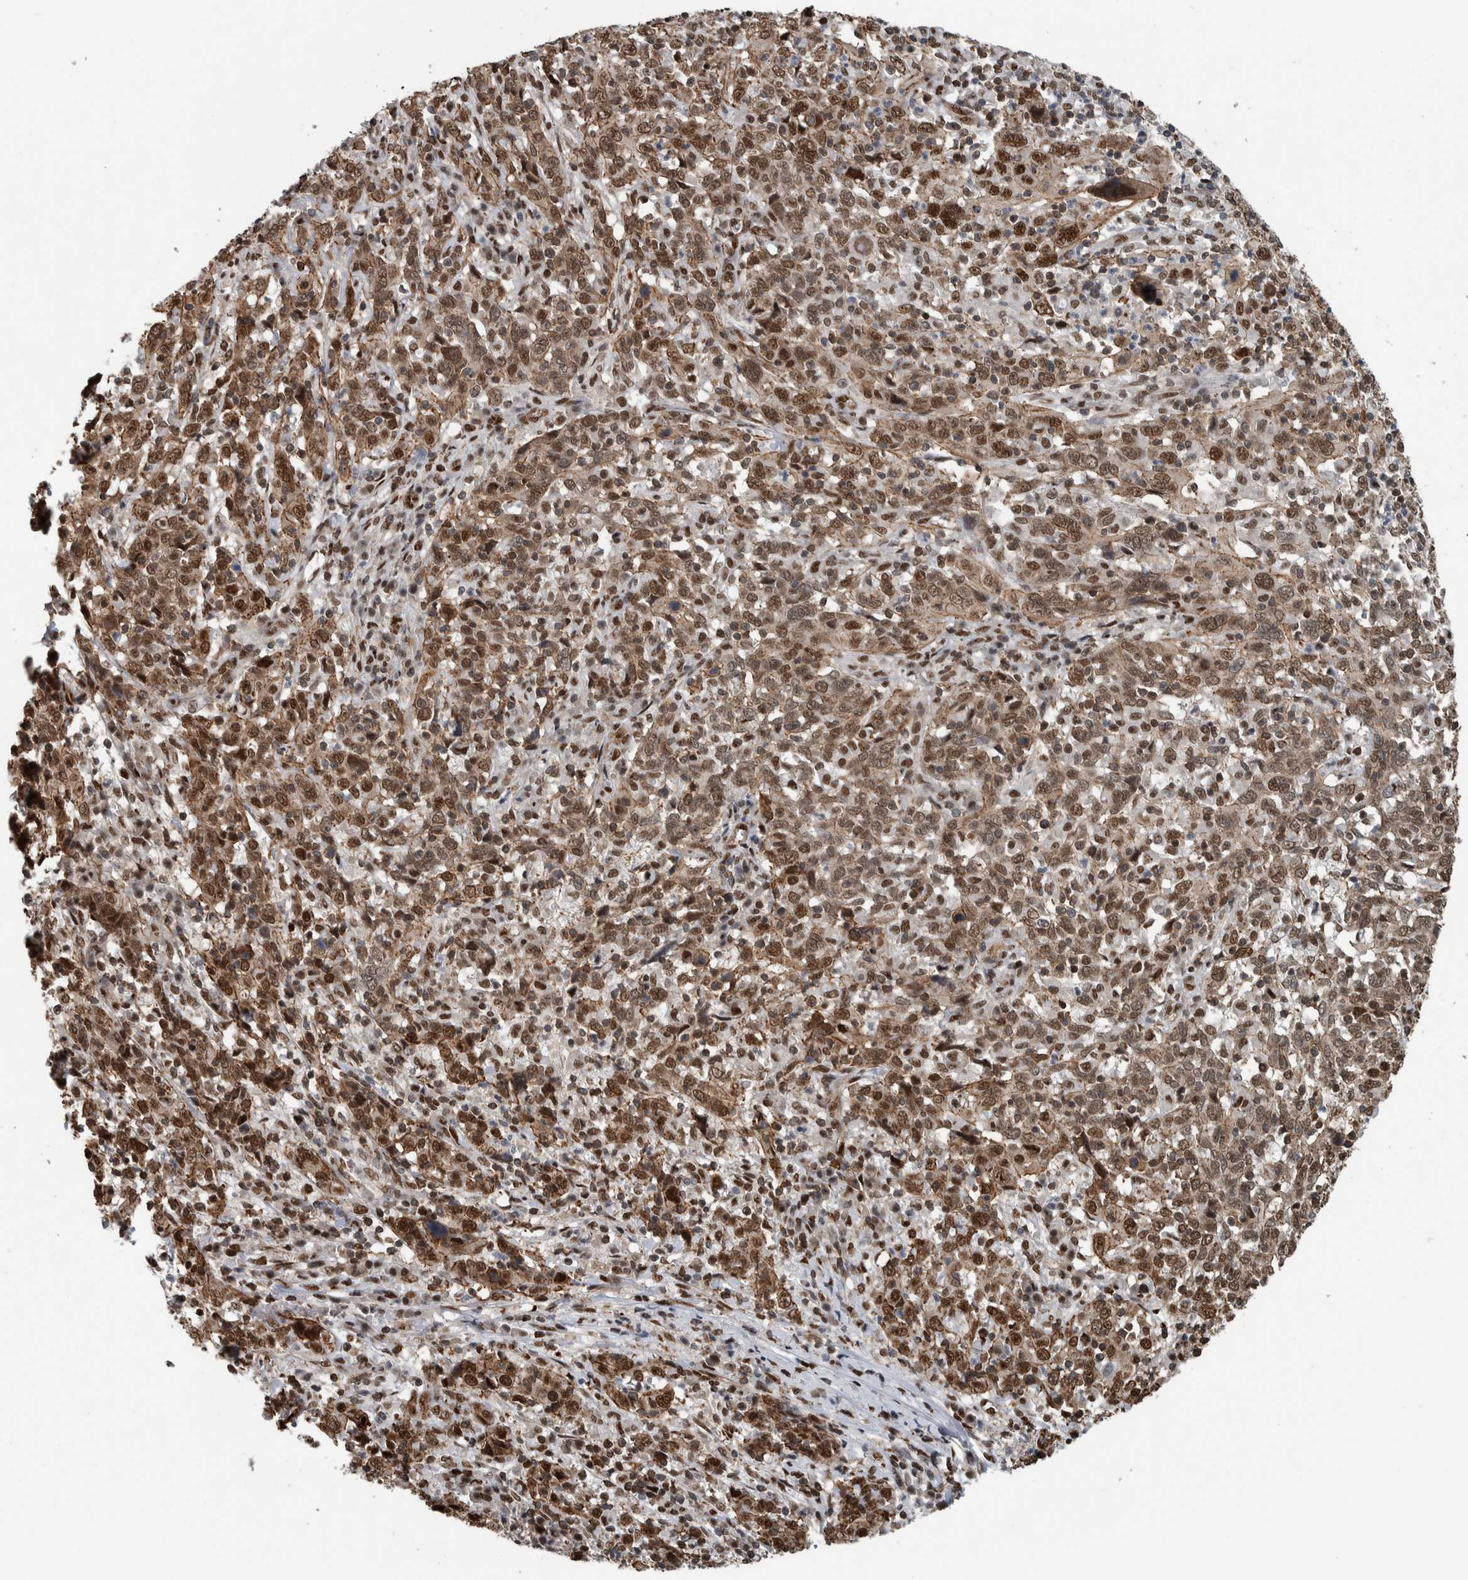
{"staining": {"intensity": "moderate", "quantity": ">75%", "location": "cytoplasmic/membranous,nuclear"}, "tissue": "cervical cancer", "cell_type": "Tumor cells", "image_type": "cancer", "snomed": [{"axis": "morphology", "description": "Squamous cell carcinoma, NOS"}, {"axis": "topography", "description": "Cervix"}], "caption": "Moderate cytoplasmic/membranous and nuclear protein staining is identified in approximately >75% of tumor cells in cervical cancer.", "gene": "FAM135B", "patient": {"sex": "female", "age": 46}}